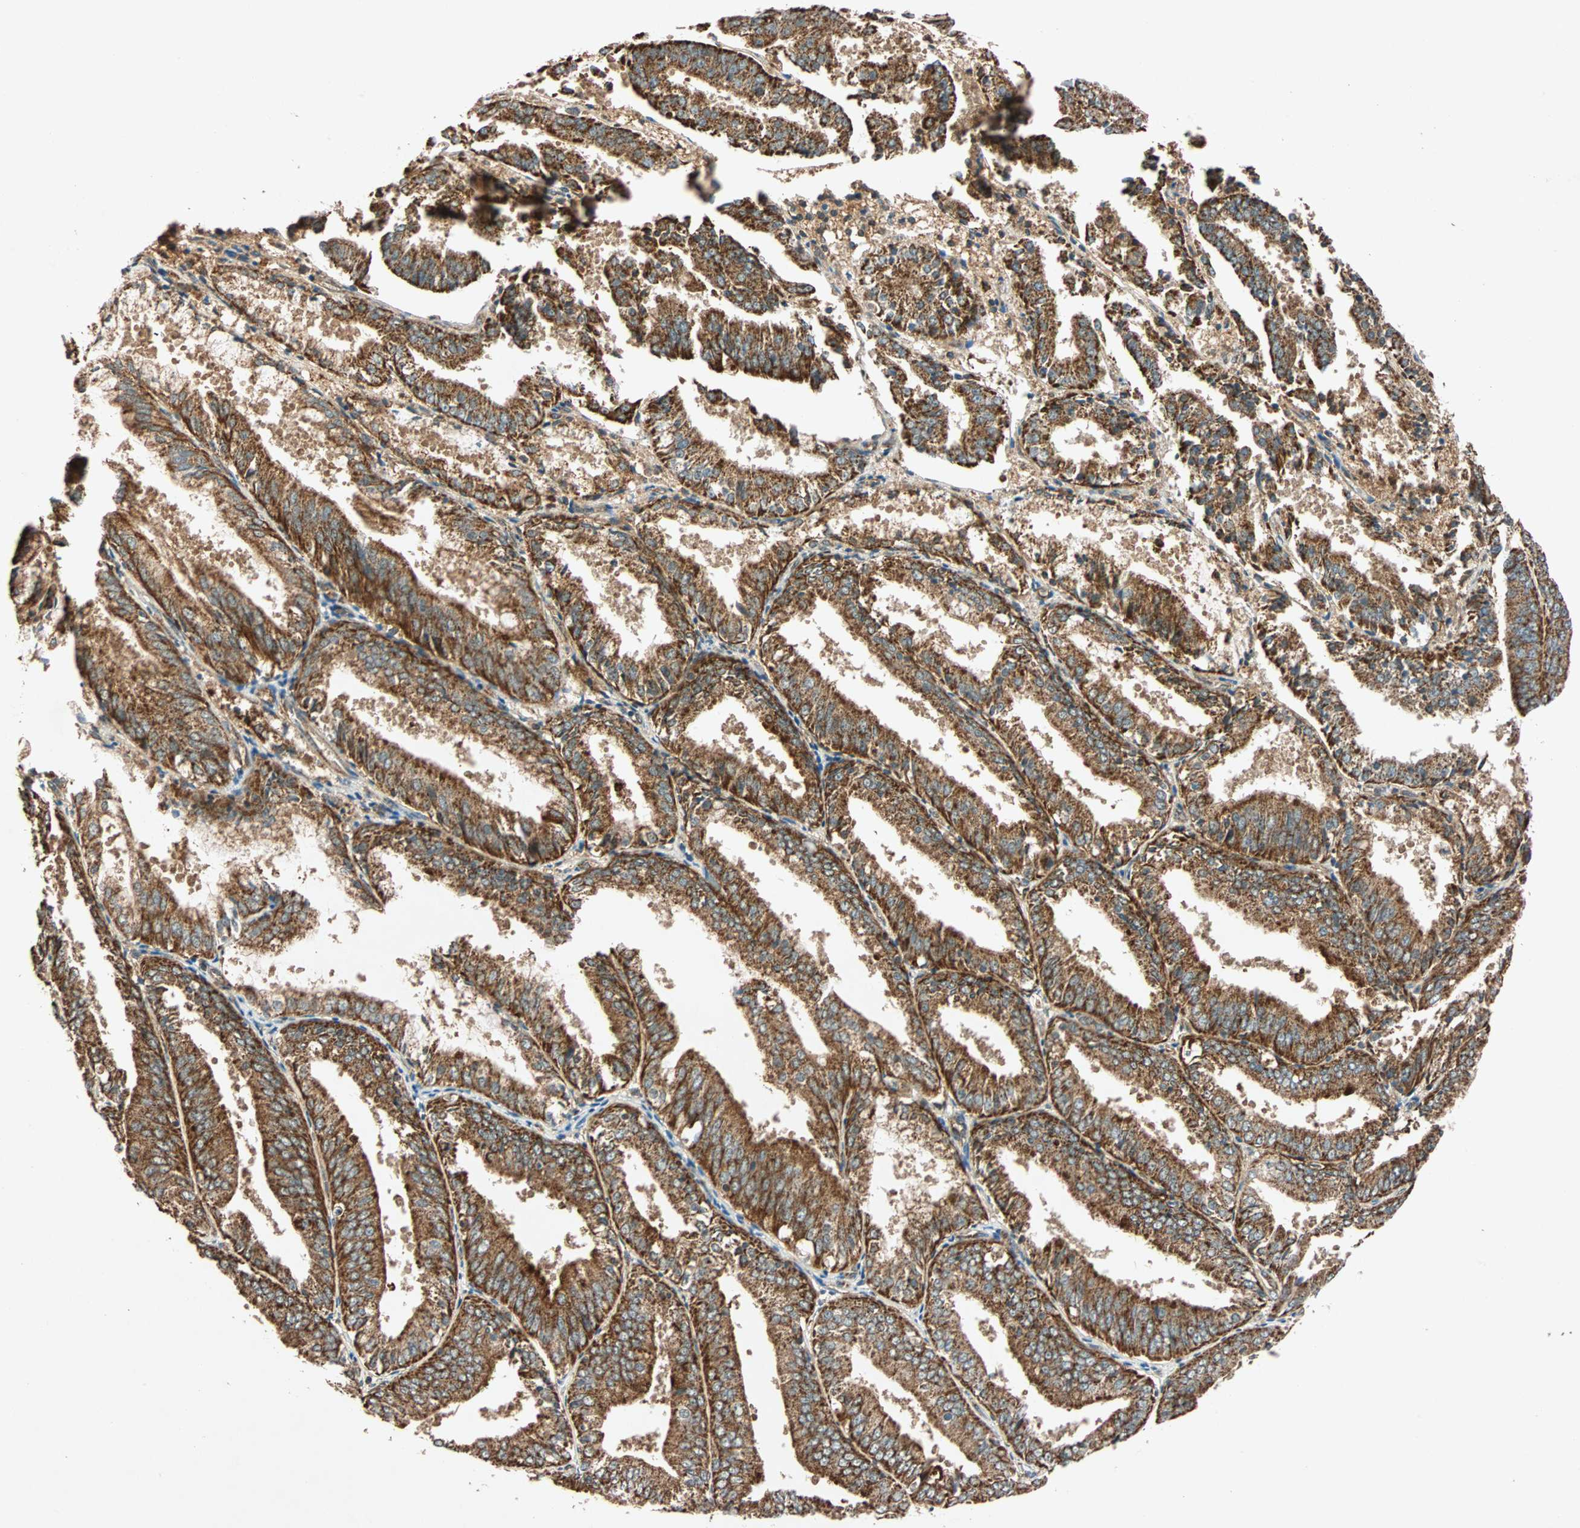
{"staining": {"intensity": "strong", "quantity": ">75%", "location": "cytoplasmic/membranous"}, "tissue": "endometrial cancer", "cell_type": "Tumor cells", "image_type": "cancer", "snomed": [{"axis": "morphology", "description": "Adenocarcinoma, NOS"}, {"axis": "topography", "description": "Endometrium"}], "caption": "Immunohistochemical staining of human adenocarcinoma (endometrial) demonstrates strong cytoplasmic/membranous protein positivity in about >75% of tumor cells.", "gene": "MAPK1", "patient": {"sex": "female", "age": 63}}